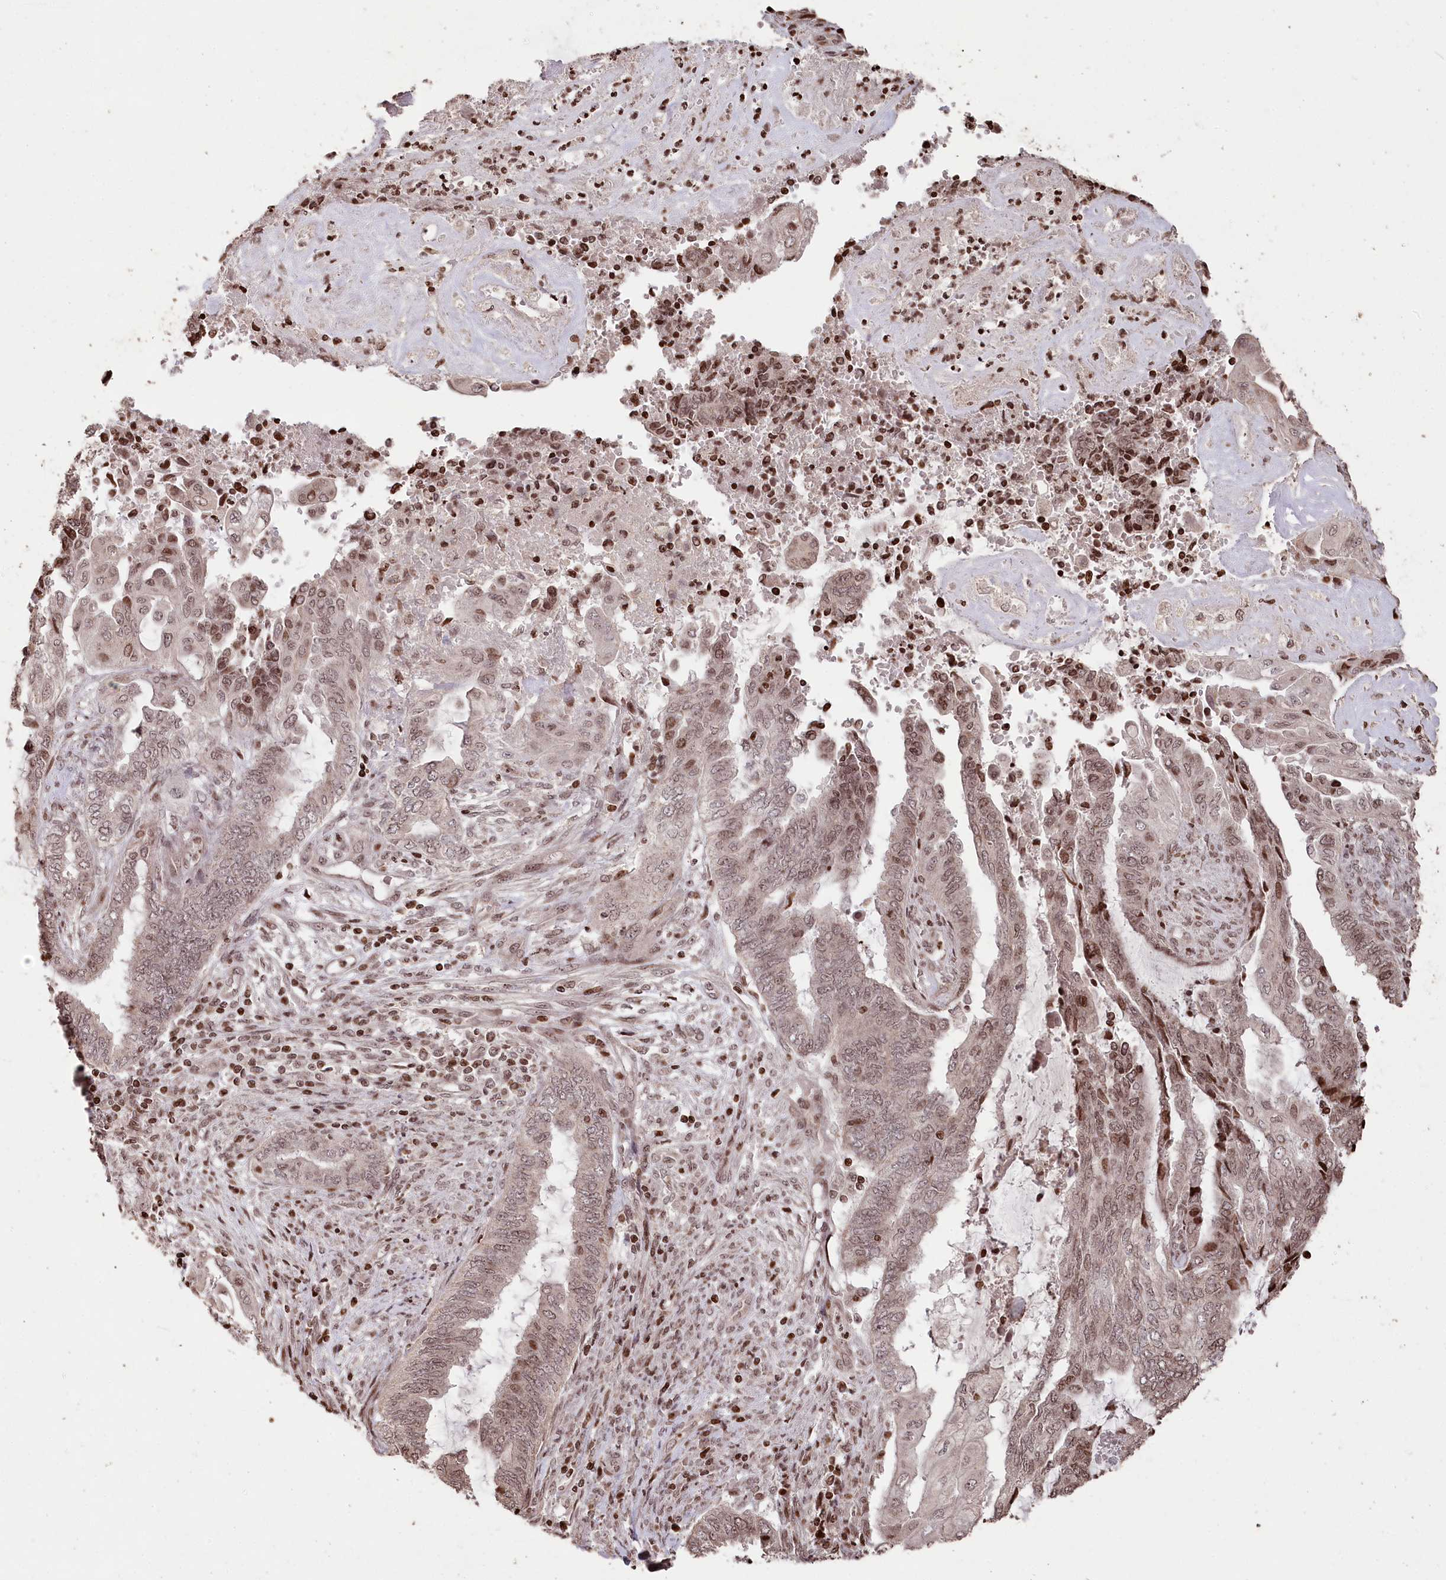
{"staining": {"intensity": "moderate", "quantity": ">75%", "location": "nuclear"}, "tissue": "endometrial cancer", "cell_type": "Tumor cells", "image_type": "cancer", "snomed": [{"axis": "morphology", "description": "Adenocarcinoma, NOS"}, {"axis": "topography", "description": "Uterus"}, {"axis": "topography", "description": "Endometrium"}], "caption": "Immunohistochemical staining of endometrial adenocarcinoma reveals medium levels of moderate nuclear protein expression in about >75% of tumor cells.", "gene": "CCSER2", "patient": {"sex": "female", "age": 70}}